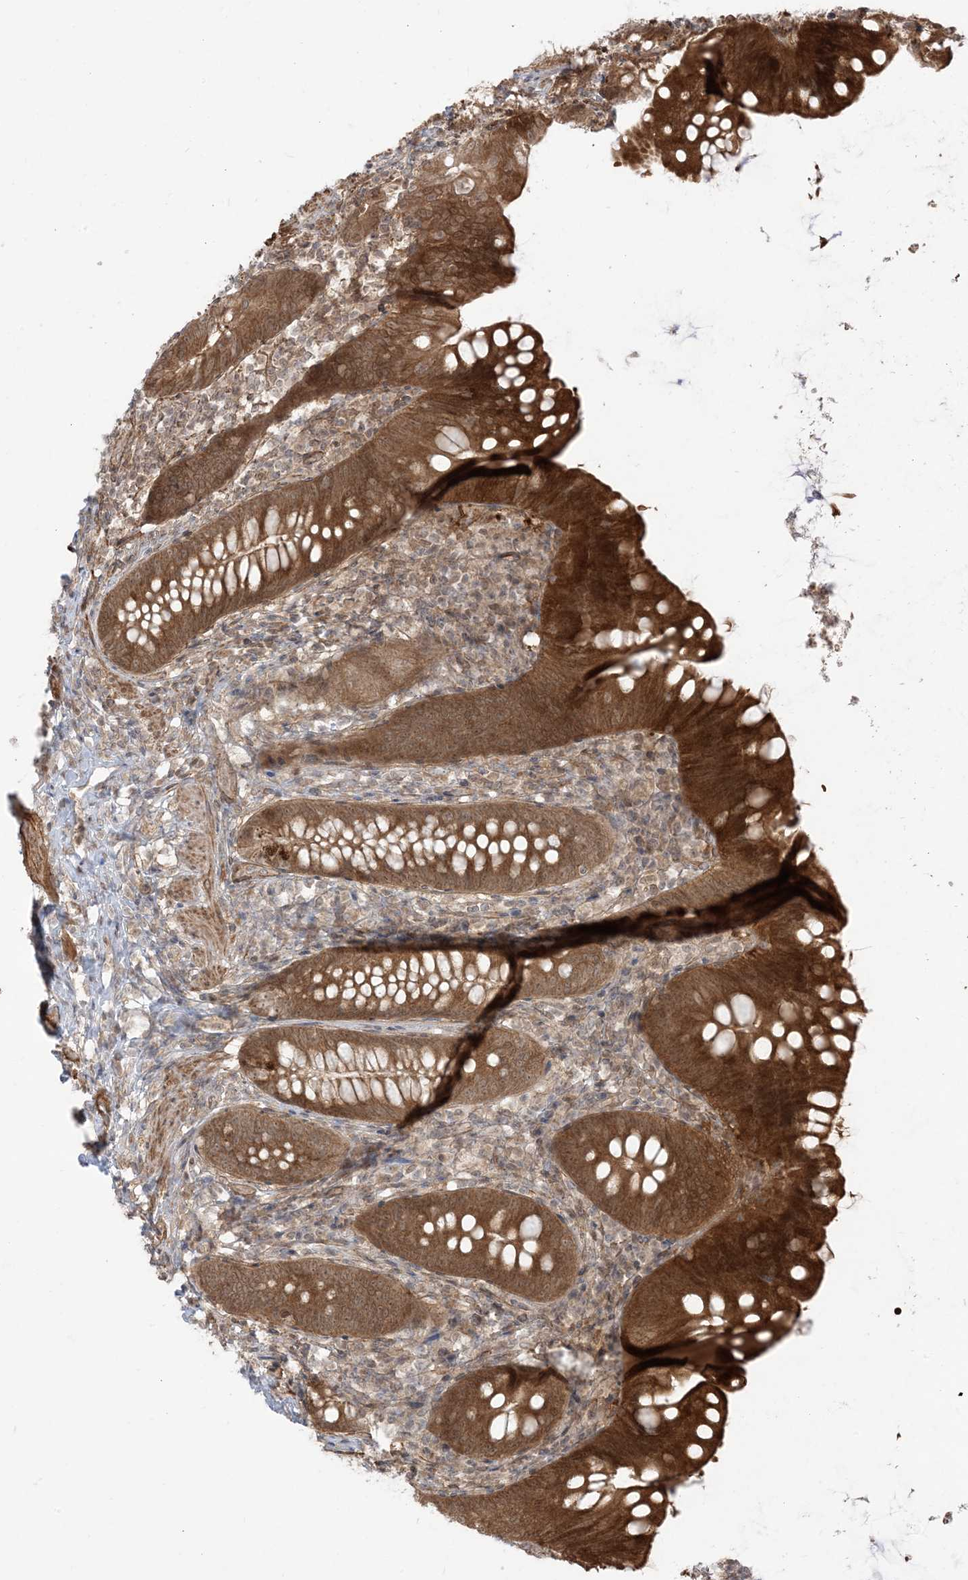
{"staining": {"intensity": "strong", "quantity": ">75%", "location": "cytoplasmic/membranous"}, "tissue": "appendix", "cell_type": "Glandular cells", "image_type": "normal", "snomed": [{"axis": "morphology", "description": "Normal tissue, NOS"}, {"axis": "topography", "description": "Appendix"}], "caption": "Glandular cells display high levels of strong cytoplasmic/membranous expression in about >75% of cells in benign appendix. Immunohistochemistry stains the protein in brown and the nuclei are stained blue.", "gene": "TBCC", "patient": {"sex": "female", "age": 62}}